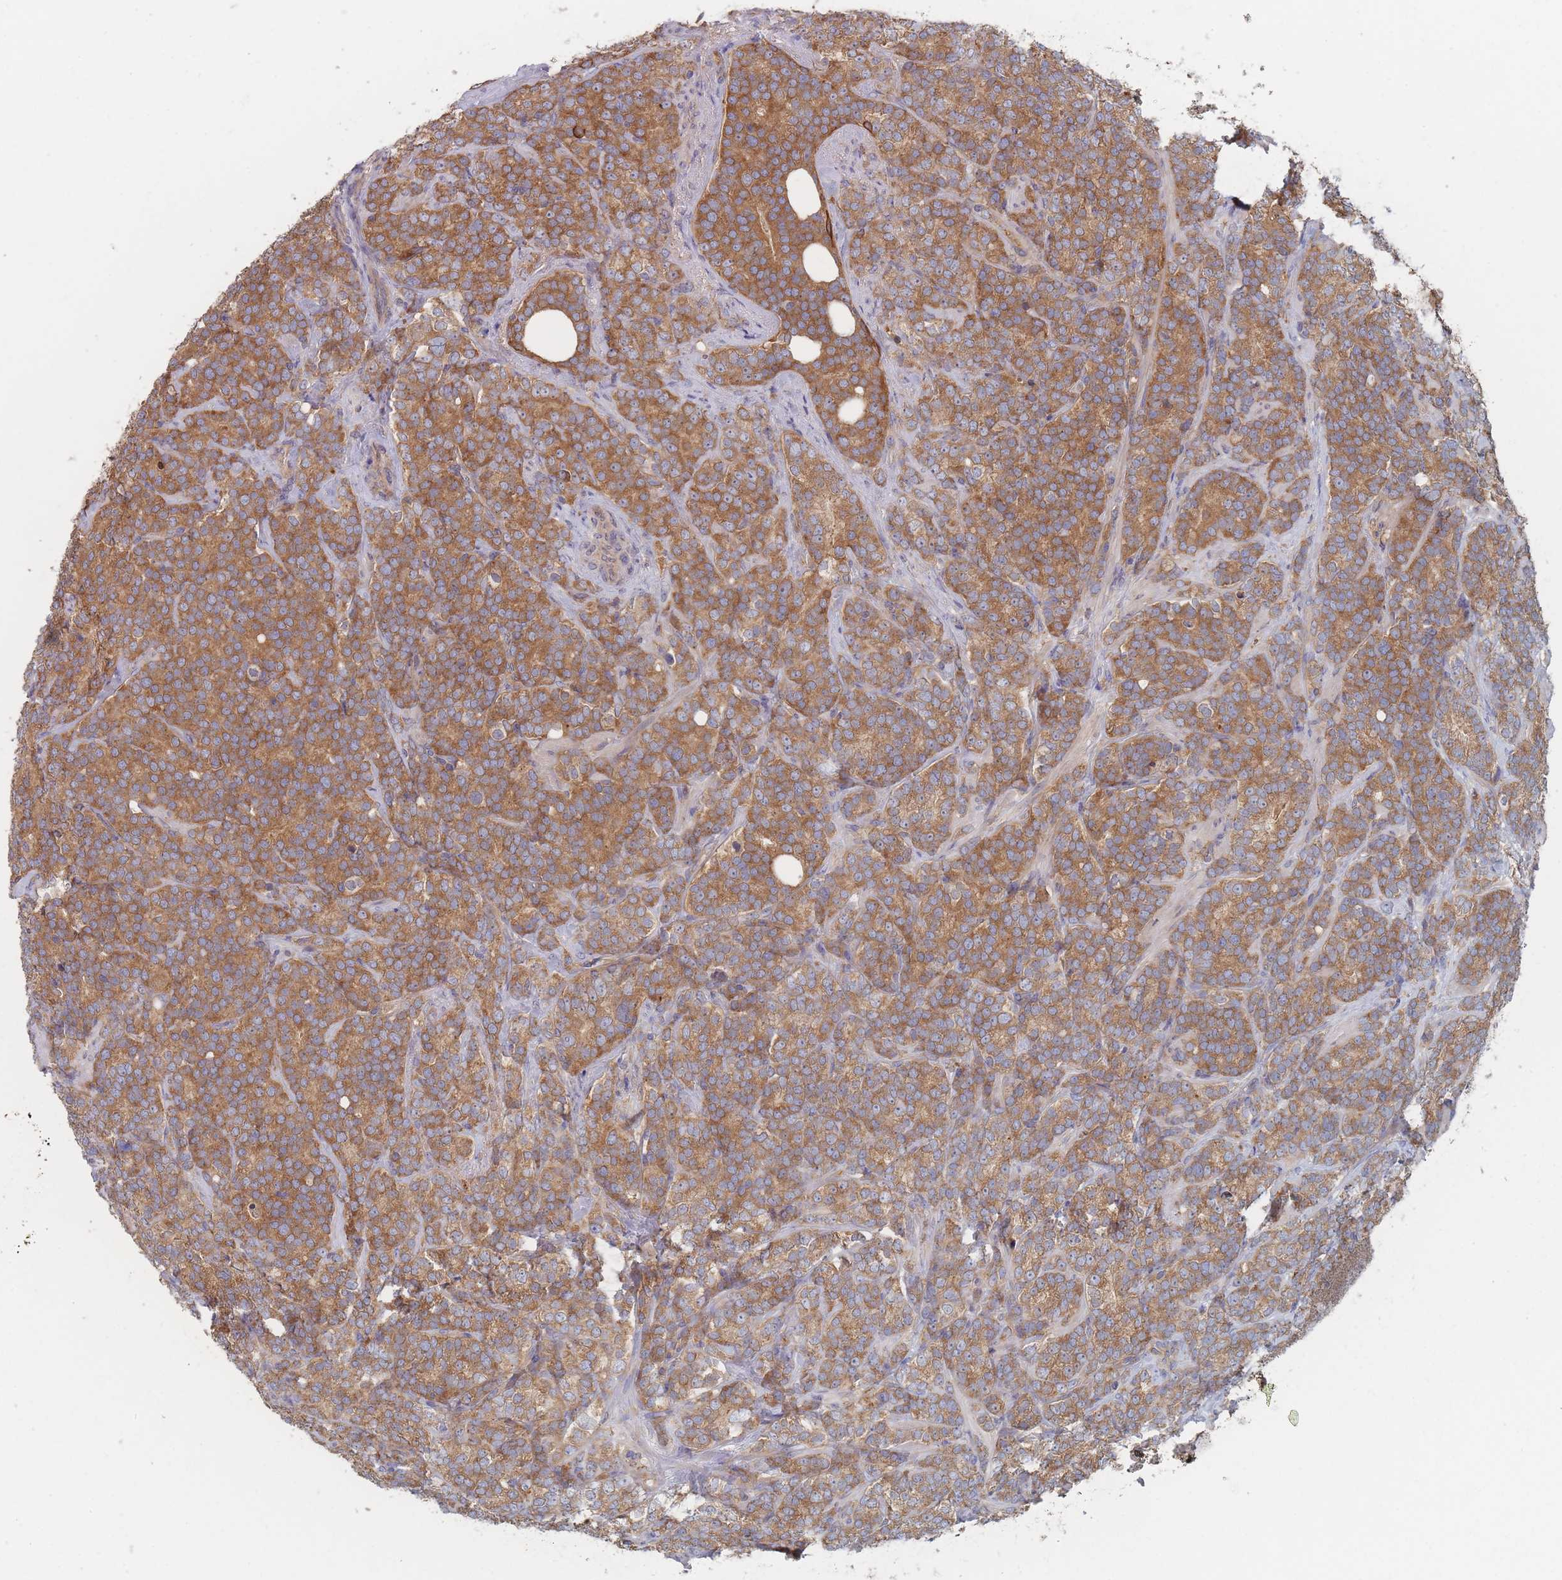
{"staining": {"intensity": "moderate", "quantity": ">75%", "location": "cytoplasmic/membranous"}, "tissue": "prostate cancer", "cell_type": "Tumor cells", "image_type": "cancer", "snomed": [{"axis": "morphology", "description": "Adenocarcinoma, High grade"}, {"axis": "topography", "description": "Prostate"}], "caption": "This is an image of IHC staining of prostate high-grade adenocarcinoma, which shows moderate positivity in the cytoplasmic/membranous of tumor cells.", "gene": "EFCC1", "patient": {"sex": "male", "age": 64}}